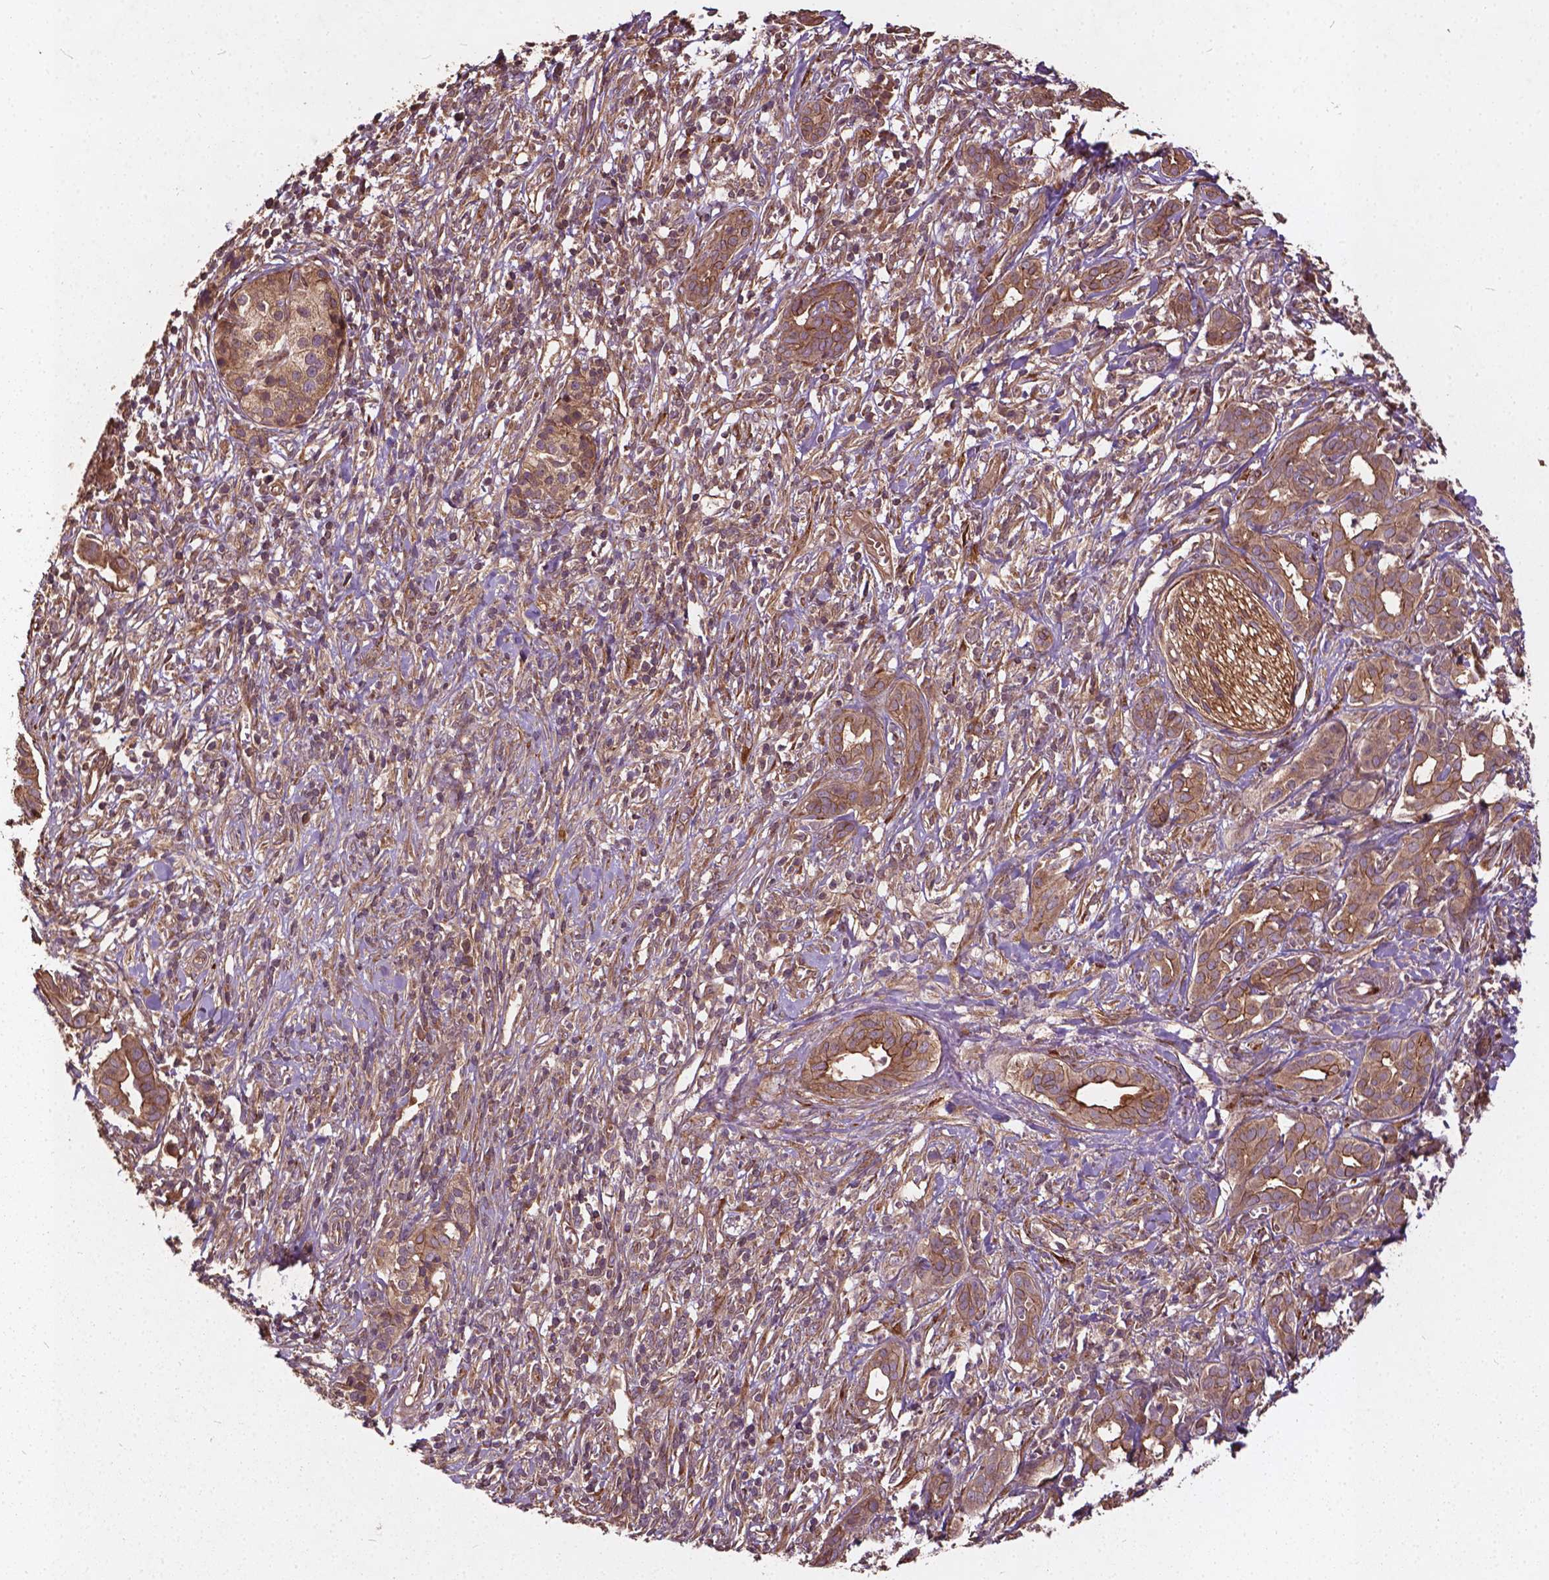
{"staining": {"intensity": "moderate", "quantity": ">75%", "location": "cytoplasmic/membranous"}, "tissue": "pancreatic cancer", "cell_type": "Tumor cells", "image_type": "cancer", "snomed": [{"axis": "morphology", "description": "Adenocarcinoma, NOS"}, {"axis": "topography", "description": "Pancreas"}], "caption": "Immunohistochemical staining of human pancreatic cancer exhibits medium levels of moderate cytoplasmic/membranous protein expression in approximately >75% of tumor cells.", "gene": "UBXN2A", "patient": {"sex": "male", "age": 61}}